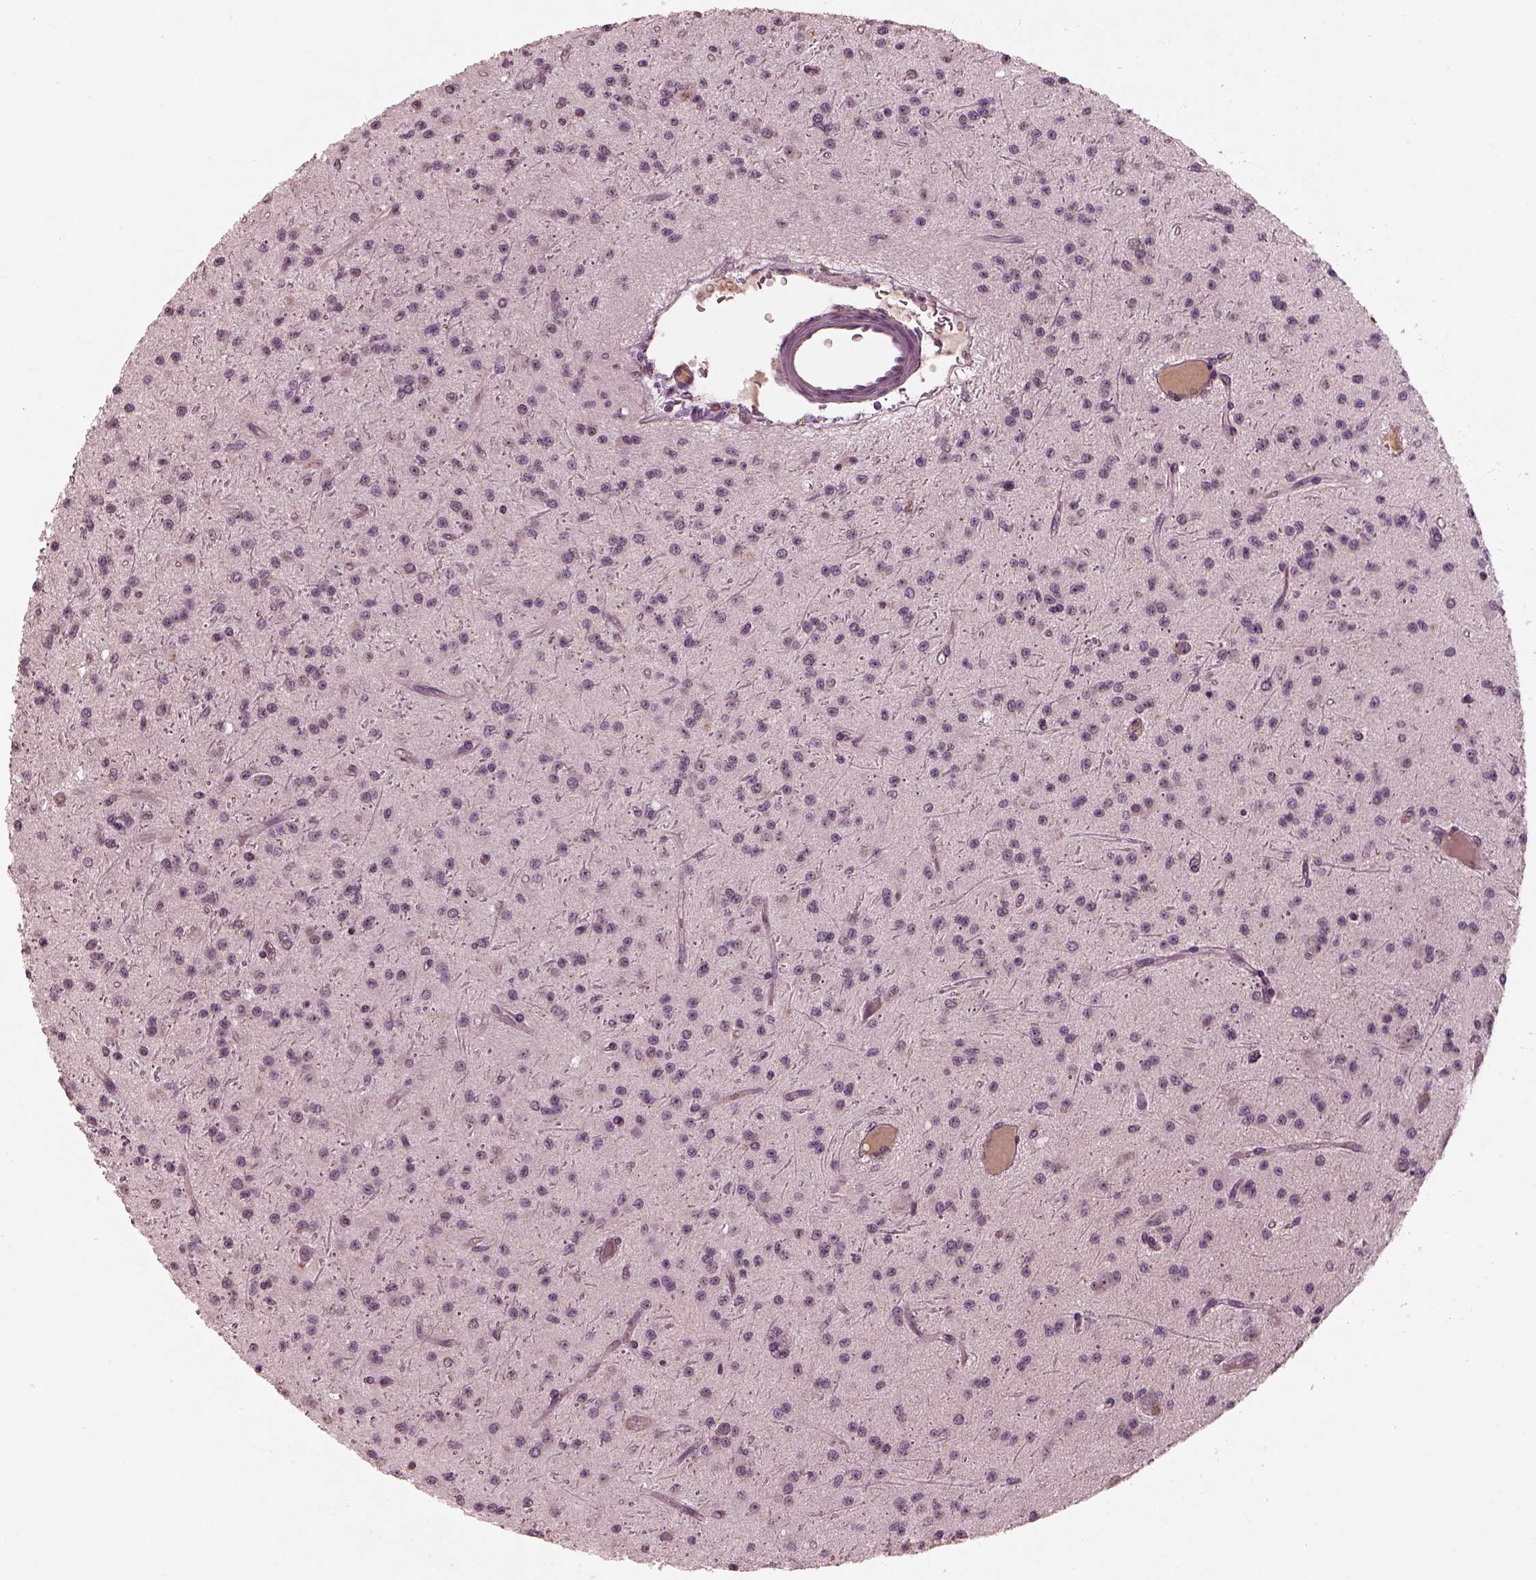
{"staining": {"intensity": "negative", "quantity": "none", "location": "none"}, "tissue": "glioma", "cell_type": "Tumor cells", "image_type": "cancer", "snomed": [{"axis": "morphology", "description": "Glioma, malignant, Low grade"}, {"axis": "topography", "description": "Brain"}], "caption": "Immunohistochemistry histopathology image of human malignant low-grade glioma stained for a protein (brown), which reveals no staining in tumor cells.", "gene": "CALR3", "patient": {"sex": "male", "age": 27}}